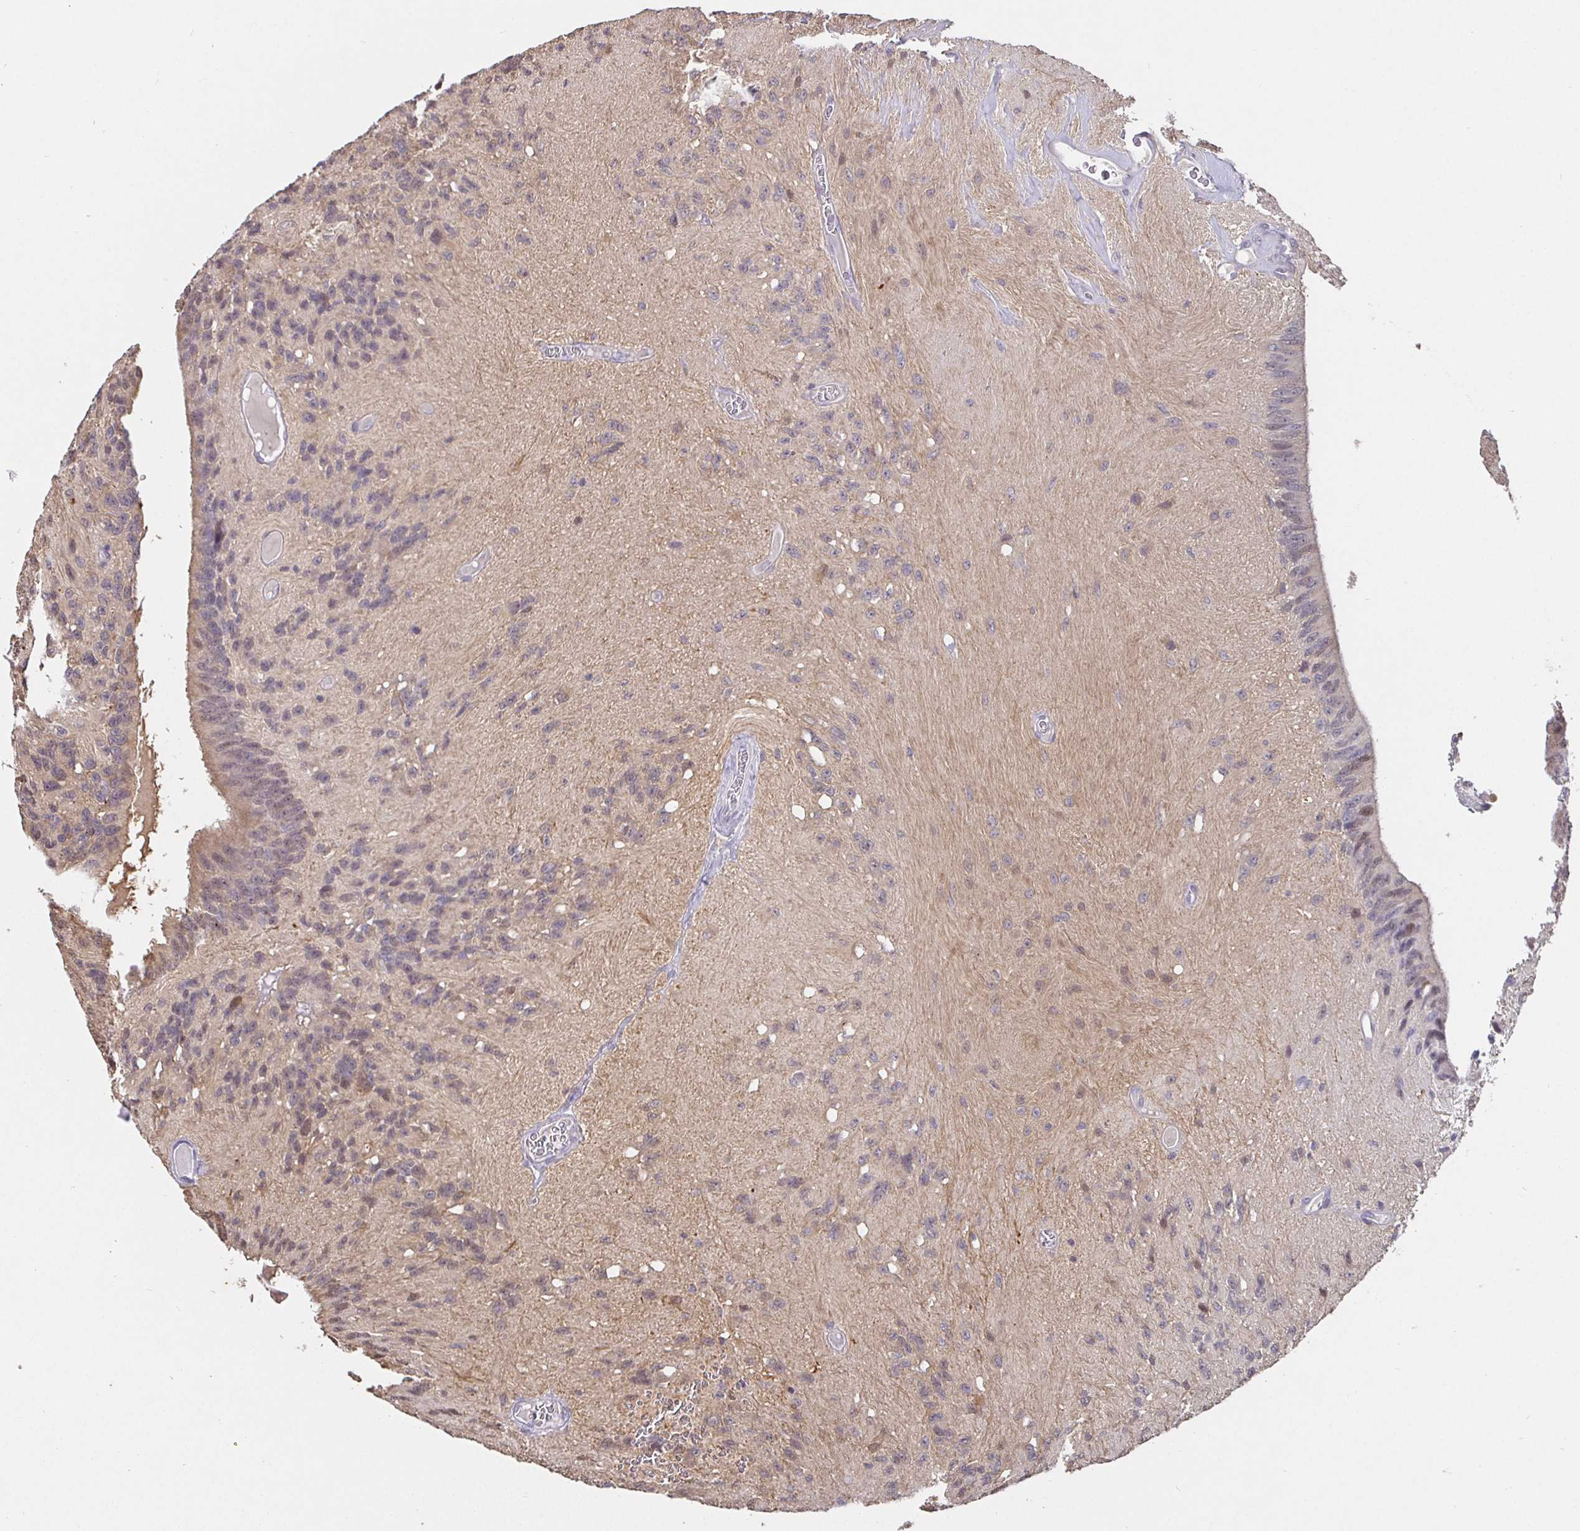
{"staining": {"intensity": "negative", "quantity": "none", "location": "none"}, "tissue": "glioma", "cell_type": "Tumor cells", "image_type": "cancer", "snomed": [{"axis": "morphology", "description": "Glioma, malignant, Low grade"}, {"axis": "topography", "description": "Brain"}], "caption": "The photomicrograph shows no significant positivity in tumor cells of malignant low-grade glioma.", "gene": "SHISA4", "patient": {"sex": "male", "age": 31}}